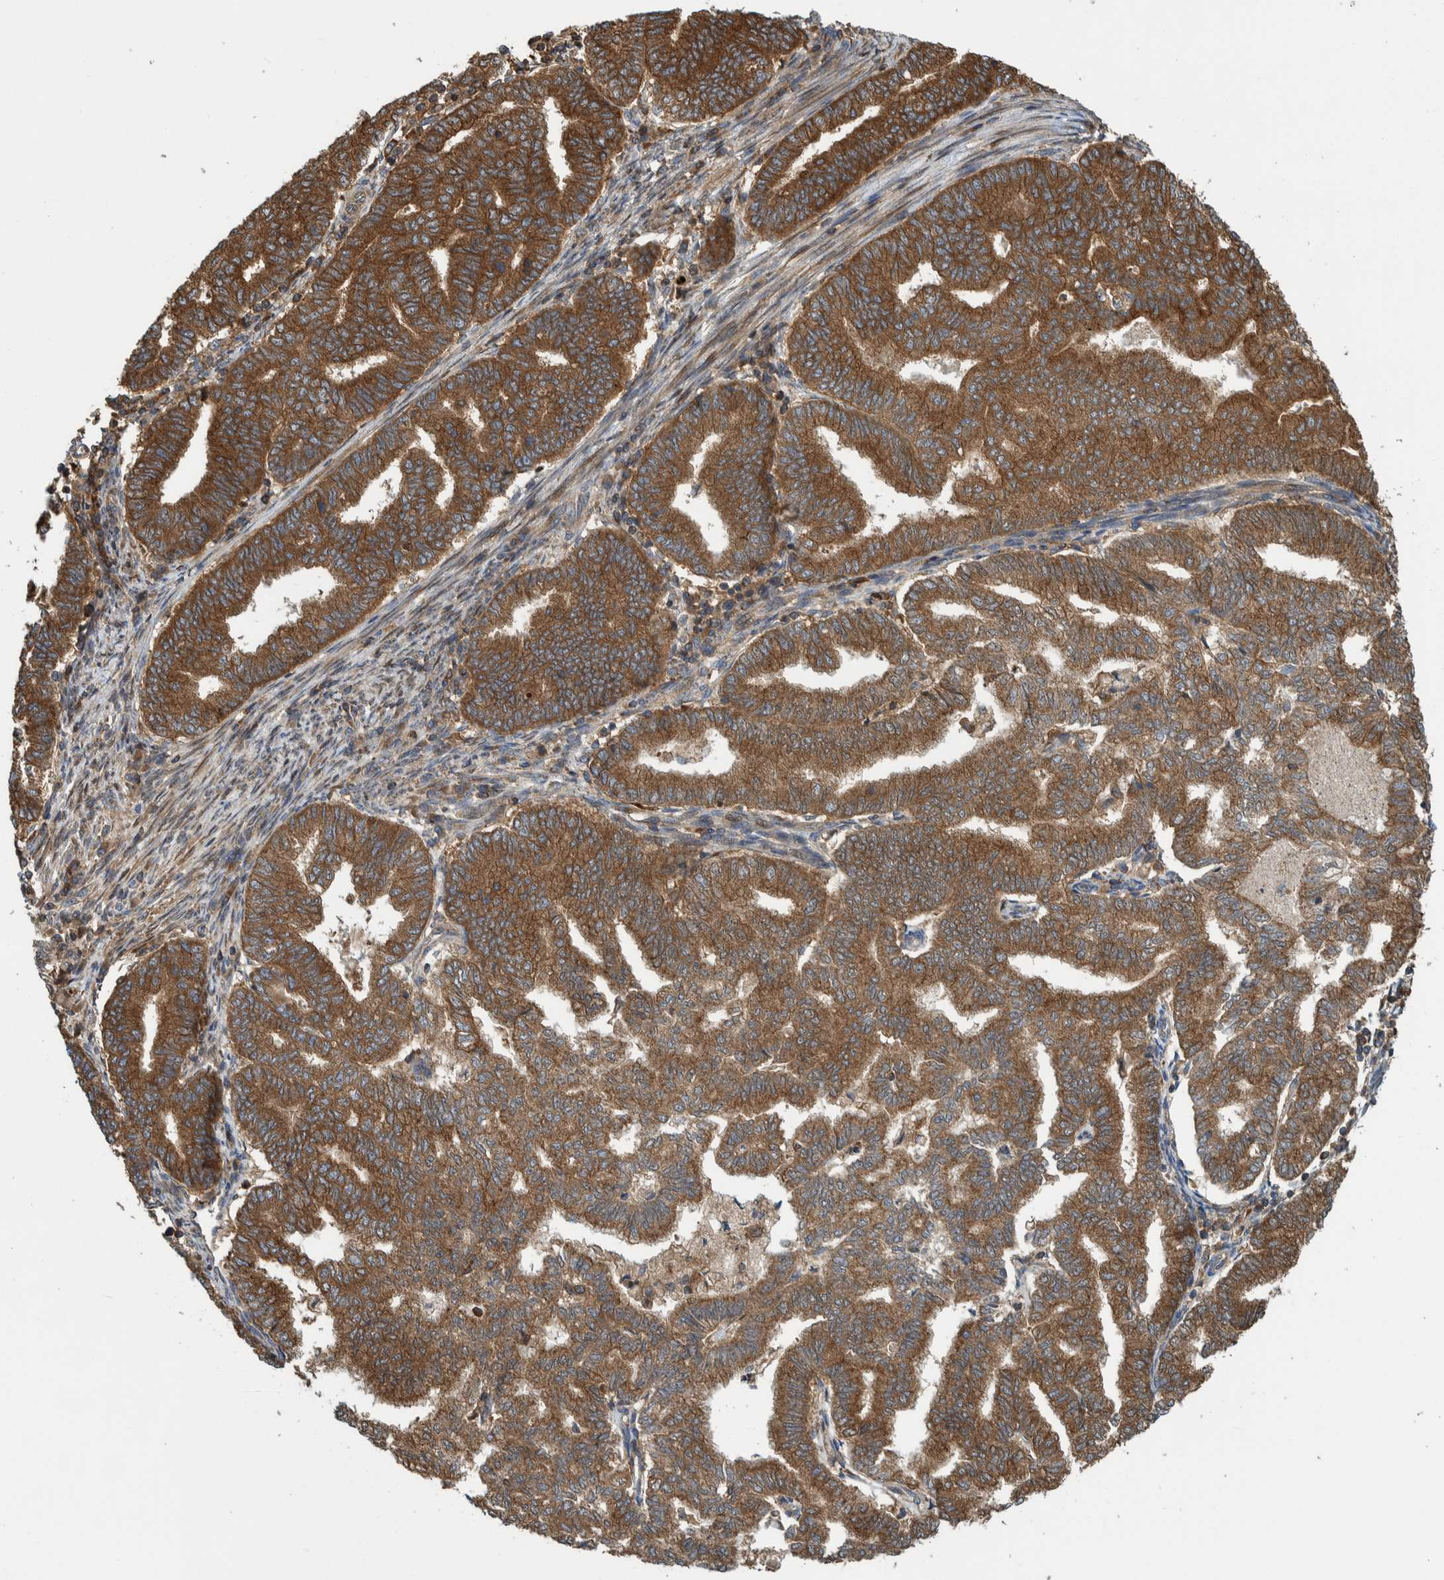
{"staining": {"intensity": "strong", "quantity": ">75%", "location": "cytoplasmic/membranous"}, "tissue": "endometrial cancer", "cell_type": "Tumor cells", "image_type": "cancer", "snomed": [{"axis": "morphology", "description": "Polyp, NOS"}, {"axis": "morphology", "description": "Adenocarcinoma, NOS"}, {"axis": "morphology", "description": "Adenoma, NOS"}, {"axis": "topography", "description": "Endometrium"}], "caption": "Immunohistochemical staining of human adenoma (endometrial) shows strong cytoplasmic/membranous protein expression in approximately >75% of tumor cells. (brown staining indicates protein expression, while blue staining denotes nuclei).", "gene": "CCDC57", "patient": {"sex": "female", "age": 79}}